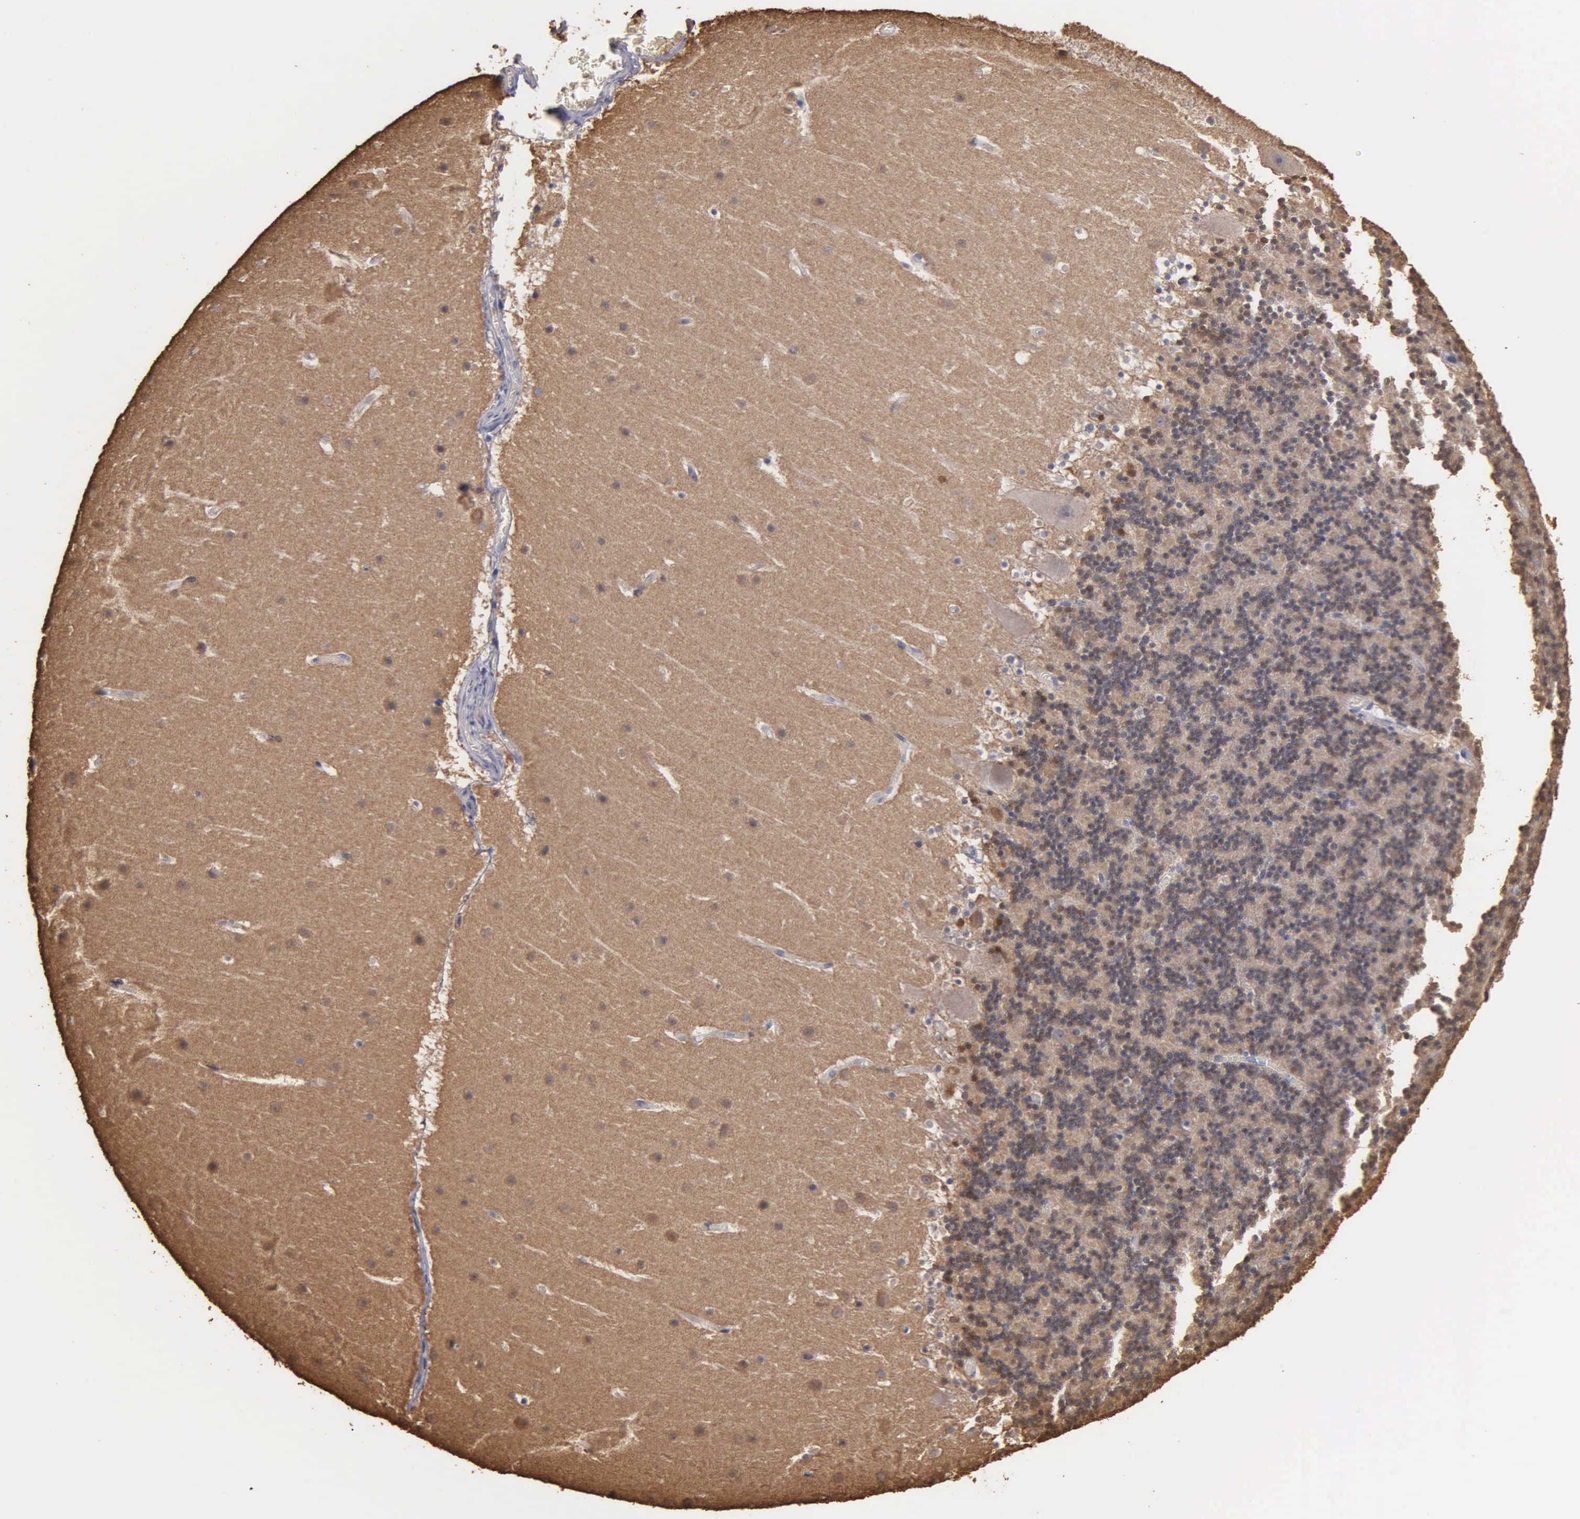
{"staining": {"intensity": "moderate", "quantity": ">75%", "location": "cytoplasmic/membranous"}, "tissue": "cerebellum", "cell_type": "Cells in granular layer", "image_type": "normal", "snomed": [{"axis": "morphology", "description": "Normal tissue, NOS"}, {"axis": "topography", "description": "Cerebellum"}], "caption": "DAB (3,3'-diaminobenzidine) immunohistochemical staining of unremarkable cerebellum exhibits moderate cytoplasmic/membranous protein expression in about >75% of cells in granular layer.", "gene": "ENO3", "patient": {"sex": "male", "age": 45}}